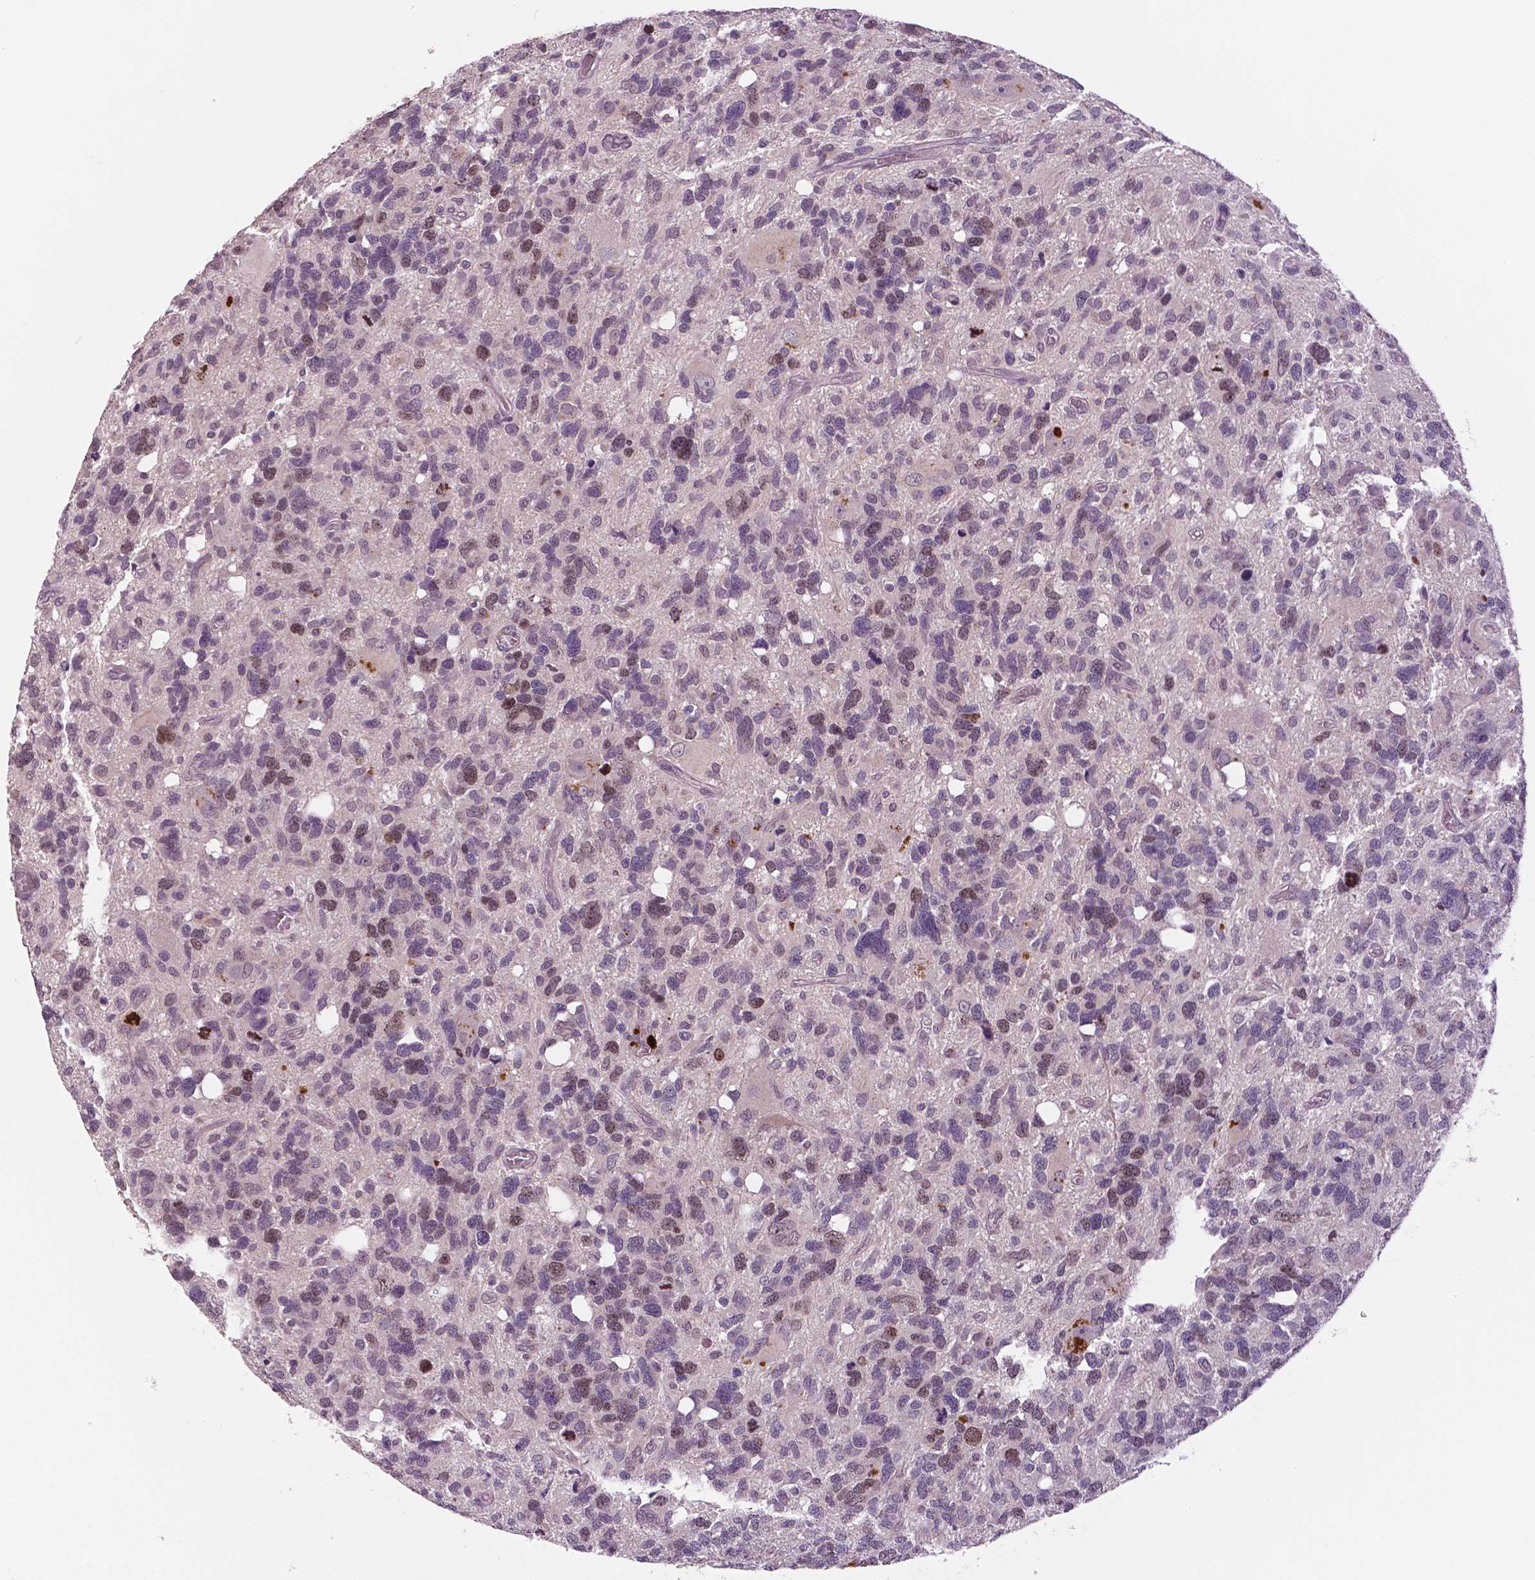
{"staining": {"intensity": "moderate", "quantity": "<25%", "location": "nuclear"}, "tissue": "glioma", "cell_type": "Tumor cells", "image_type": "cancer", "snomed": [{"axis": "morphology", "description": "Glioma, malignant, High grade"}, {"axis": "topography", "description": "Brain"}], "caption": "Immunohistochemical staining of human glioma shows low levels of moderate nuclear protein staining in approximately <25% of tumor cells.", "gene": "MKI67", "patient": {"sex": "male", "age": 49}}